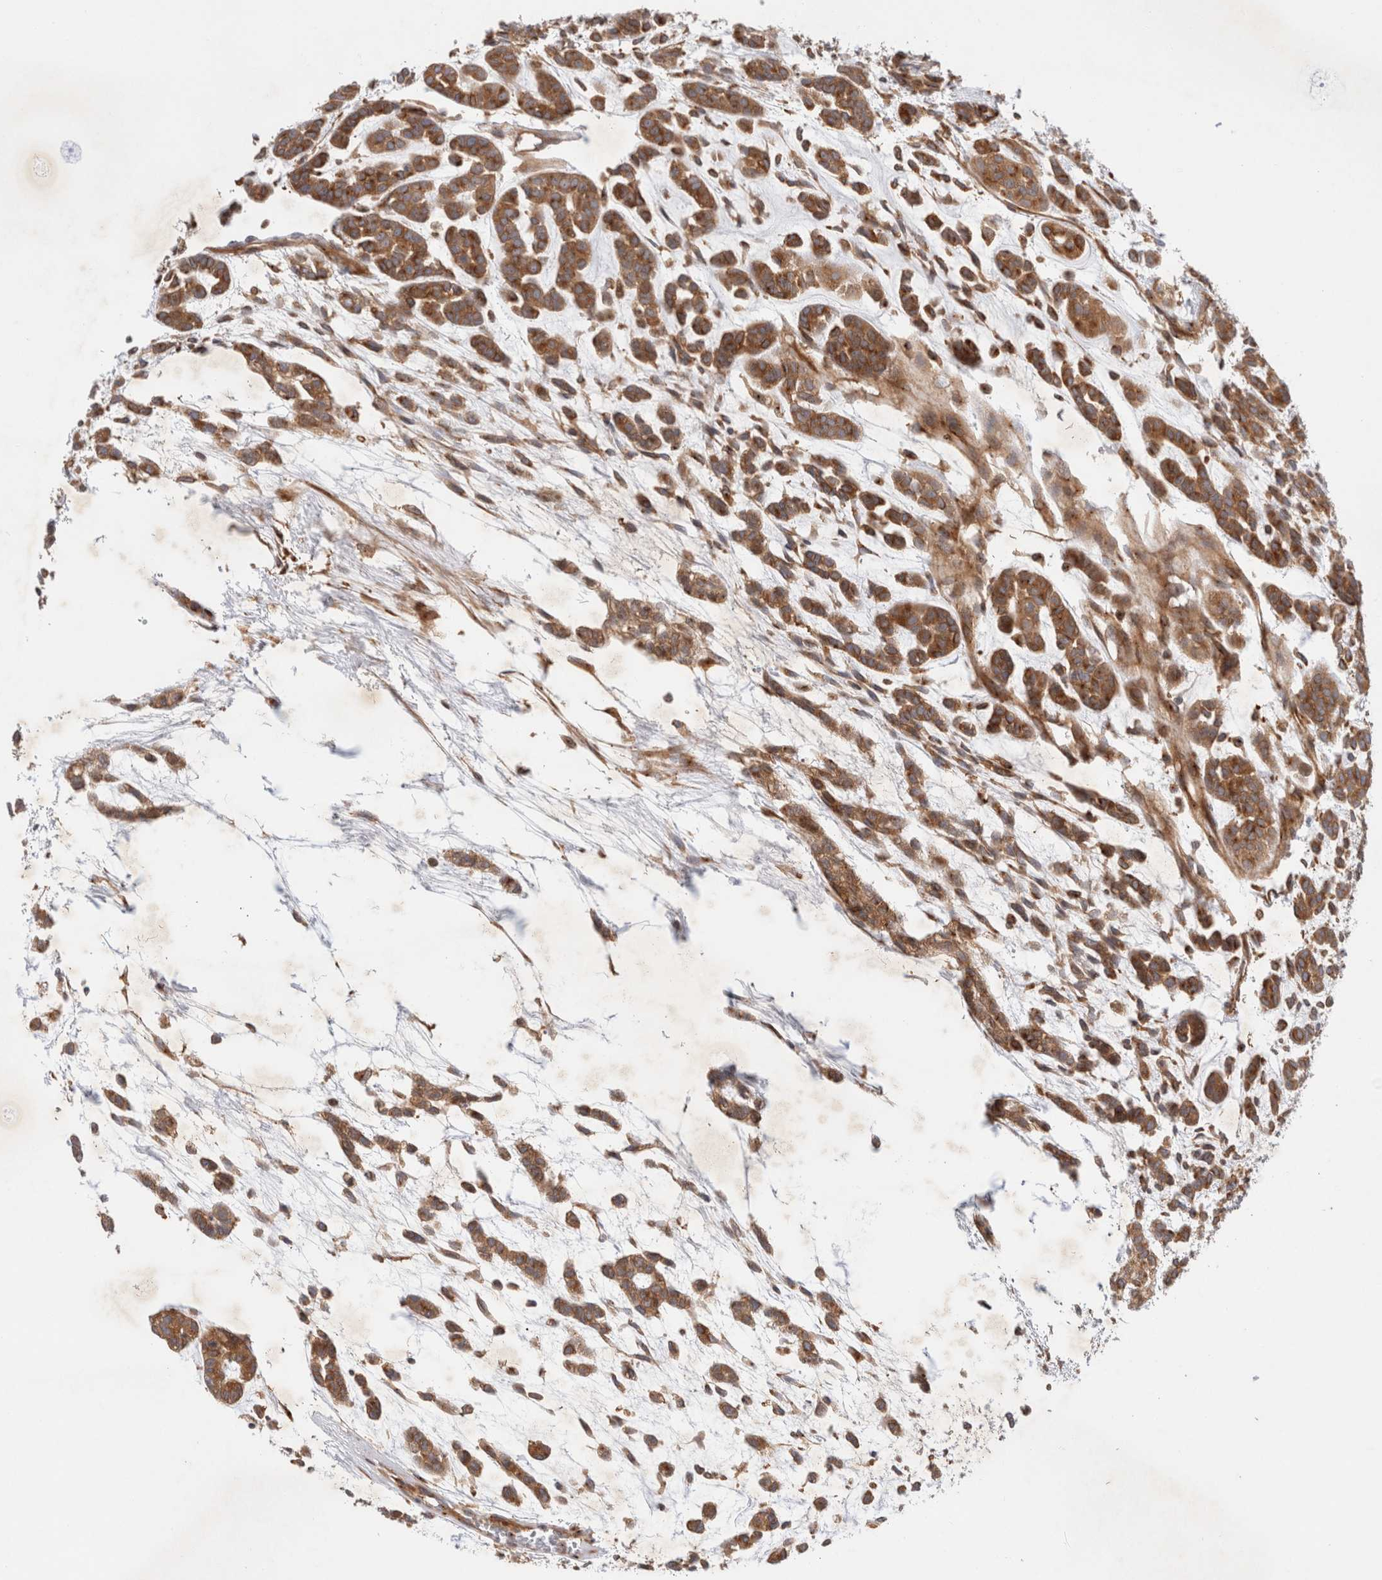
{"staining": {"intensity": "moderate", "quantity": ">75%", "location": "cytoplasmic/membranous"}, "tissue": "head and neck cancer", "cell_type": "Tumor cells", "image_type": "cancer", "snomed": [{"axis": "morphology", "description": "Adenocarcinoma, NOS"}, {"axis": "morphology", "description": "Adenoma, NOS"}, {"axis": "topography", "description": "Head-Neck"}], "caption": "An image of human adenoma (head and neck) stained for a protein exhibits moderate cytoplasmic/membranous brown staining in tumor cells.", "gene": "GPR150", "patient": {"sex": "female", "age": 55}}